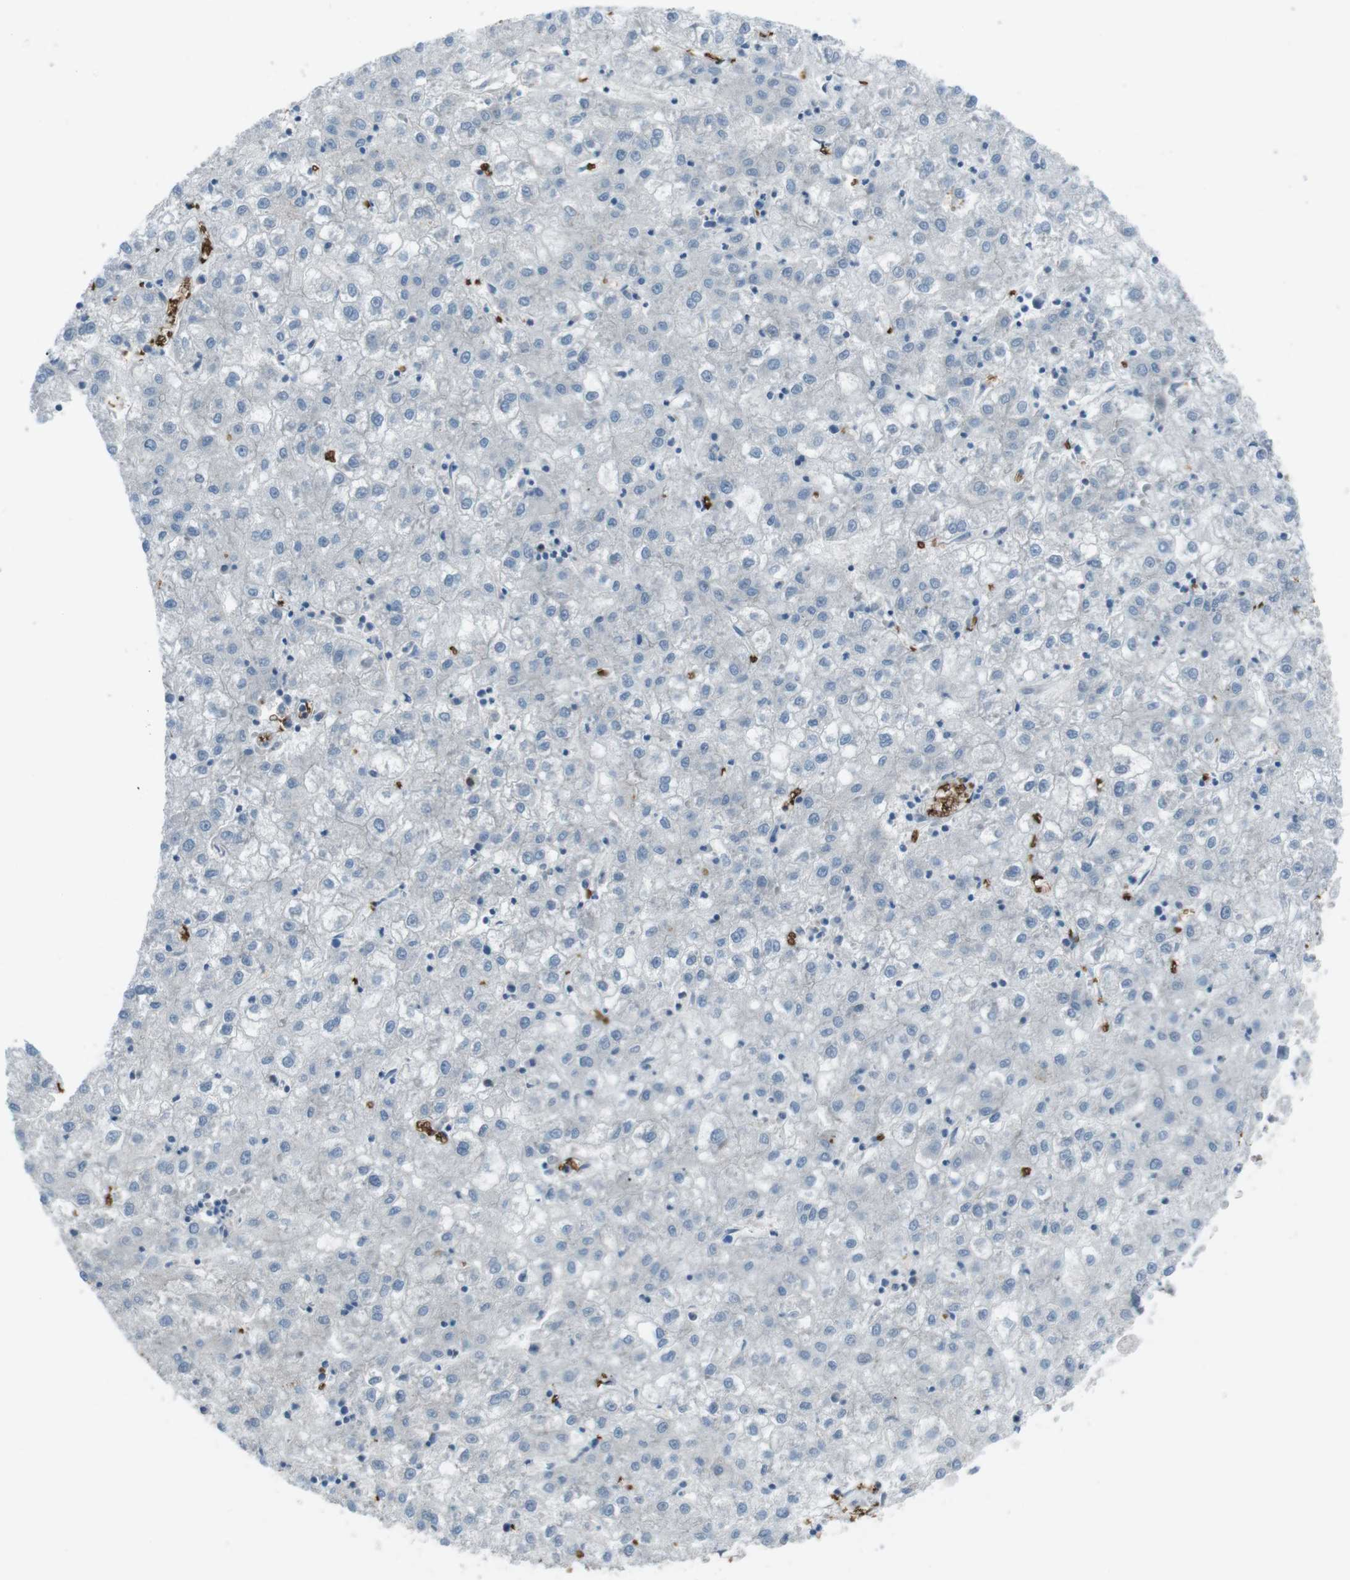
{"staining": {"intensity": "negative", "quantity": "none", "location": "none"}, "tissue": "liver cancer", "cell_type": "Tumor cells", "image_type": "cancer", "snomed": [{"axis": "morphology", "description": "Carcinoma, Hepatocellular, NOS"}, {"axis": "topography", "description": "Liver"}], "caption": "This micrograph is of hepatocellular carcinoma (liver) stained with IHC to label a protein in brown with the nuclei are counter-stained blue. There is no positivity in tumor cells. Brightfield microscopy of IHC stained with DAB (3,3'-diaminobenzidine) (brown) and hematoxylin (blue), captured at high magnification.", "gene": "SPTA1", "patient": {"sex": "male", "age": 72}}